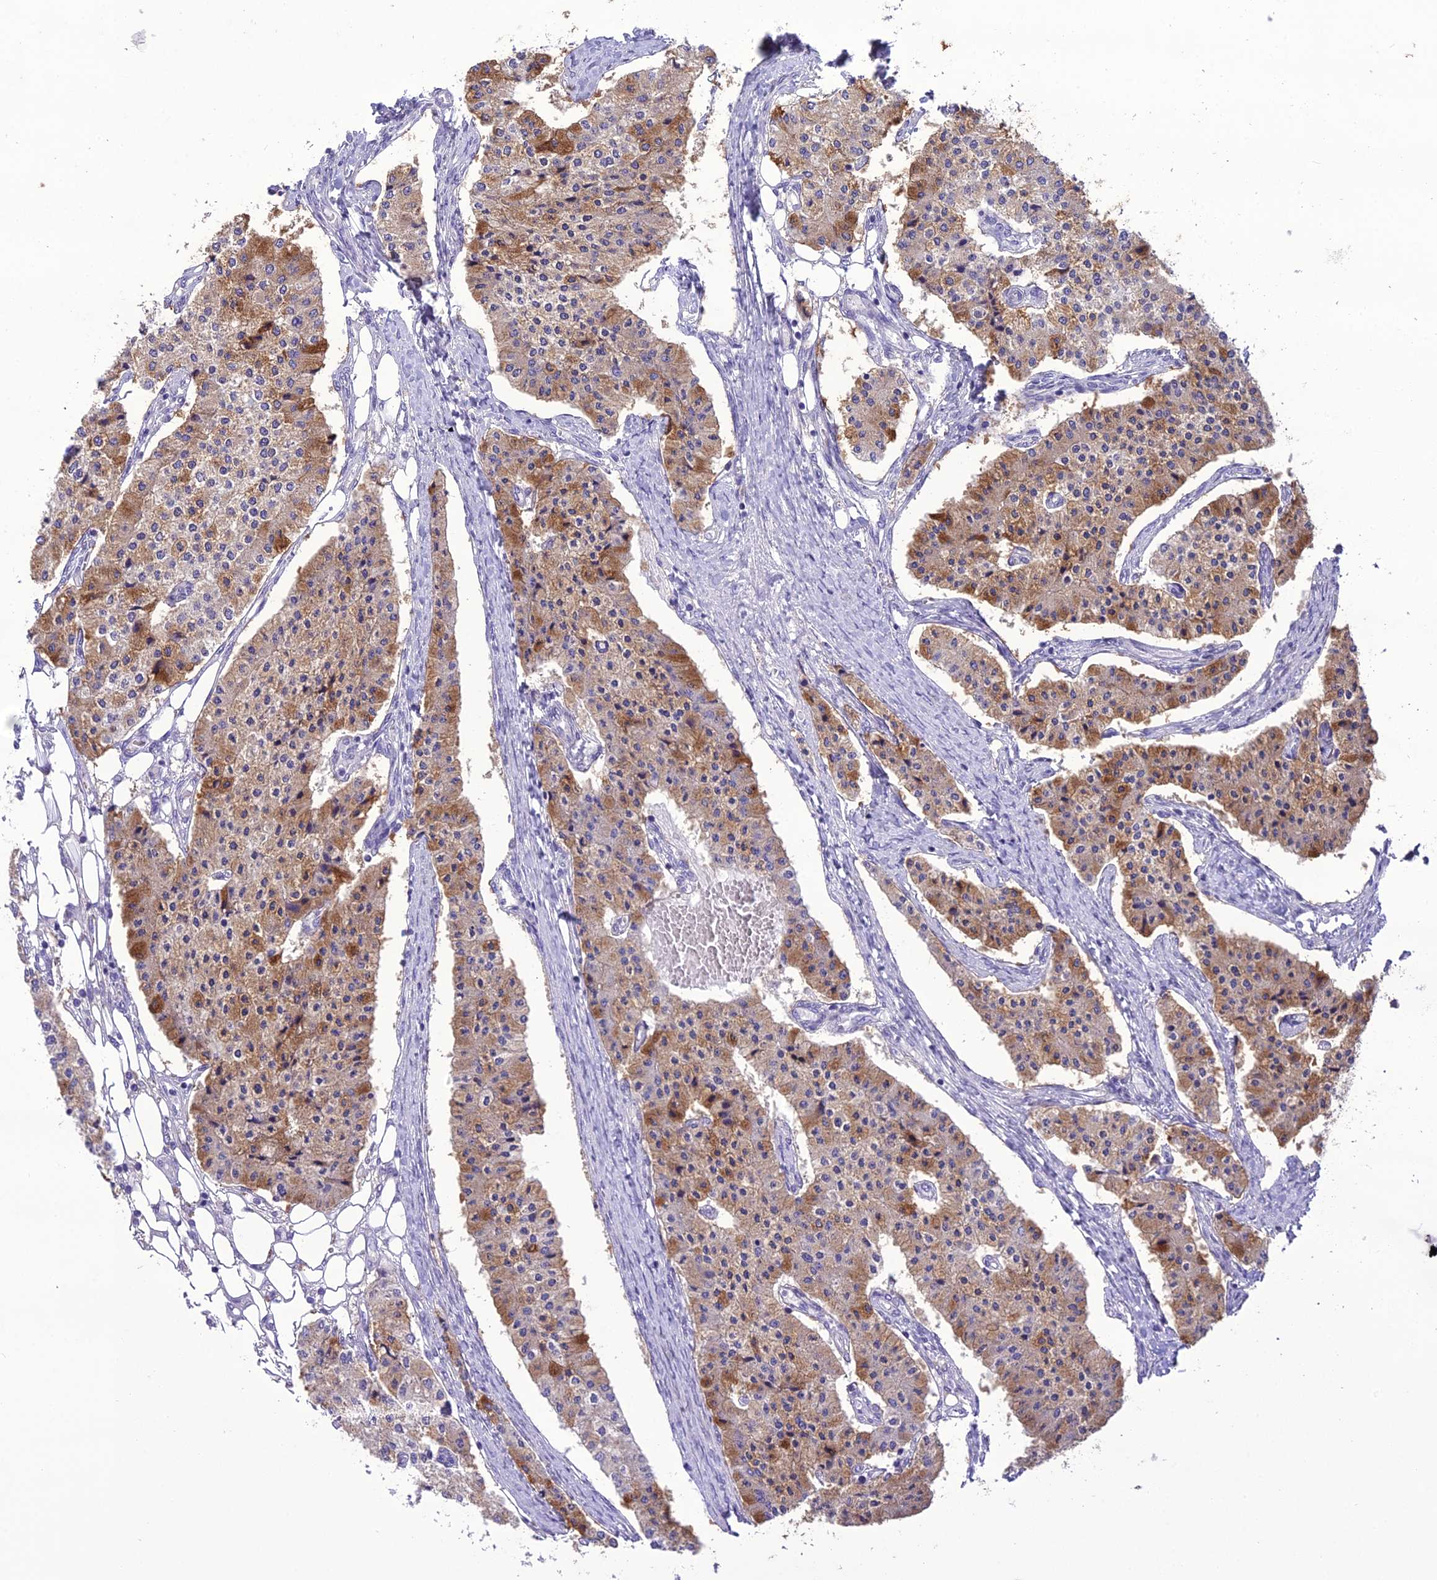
{"staining": {"intensity": "moderate", "quantity": "25%-75%", "location": "cytoplasmic/membranous"}, "tissue": "carcinoid", "cell_type": "Tumor cells", "image_type": "cancer", "snomed": [{"axis": "morphology", "description": "Carcinoid, malignant, NOS"}, {"axis": "topography", "description": "Colon"}], "caption": "Protein expression analysis of human carcinoid (malignant) reveals moderate cytoplasmic/membranous expression in approximately 25%-75% of tumor cells.", "gene": "SCRT1", "patient": {"sex": "female", "age": 52}}